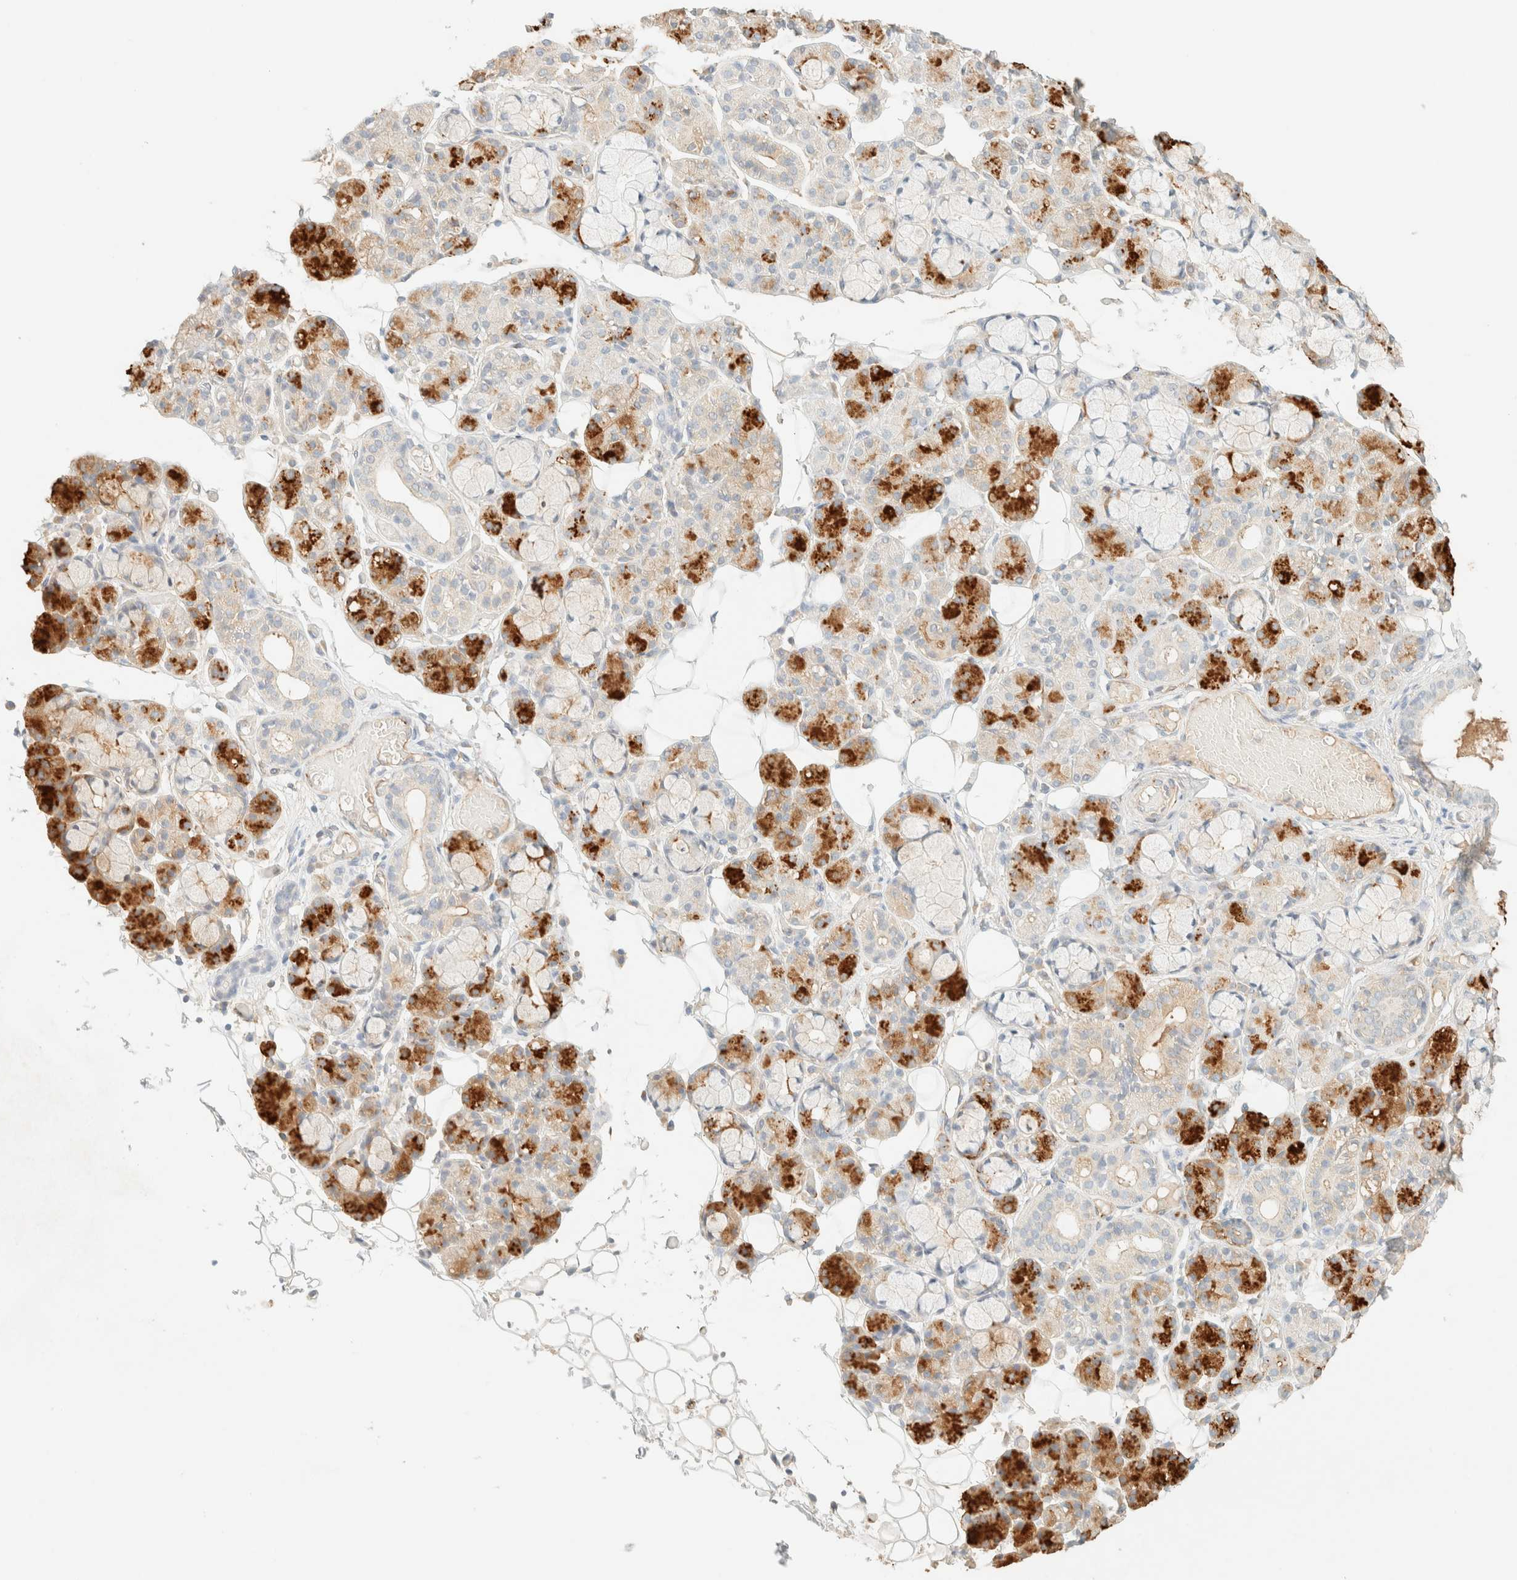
{"staining": {"intensity": "strong", "quantity": "25%-75%", "location": "cytoplasmic/membranous"}, "tissue": "salivary gland", "cell_type": "Glandular cells", "image_type": "normal", "snomed": [{"axis": "morphology", "description": "Normal tissue, NOS"}, {"axis": "topography", "description": "Salivary gland"}], "caption": "This image exhibits IHC staining of normal human salivary gland, with high strong cytoplasmic/membranous expression in about 25%-75% of glandular cells.", "gene": "SPARCL1", "patient": {"sex": "male", "age": 63}}